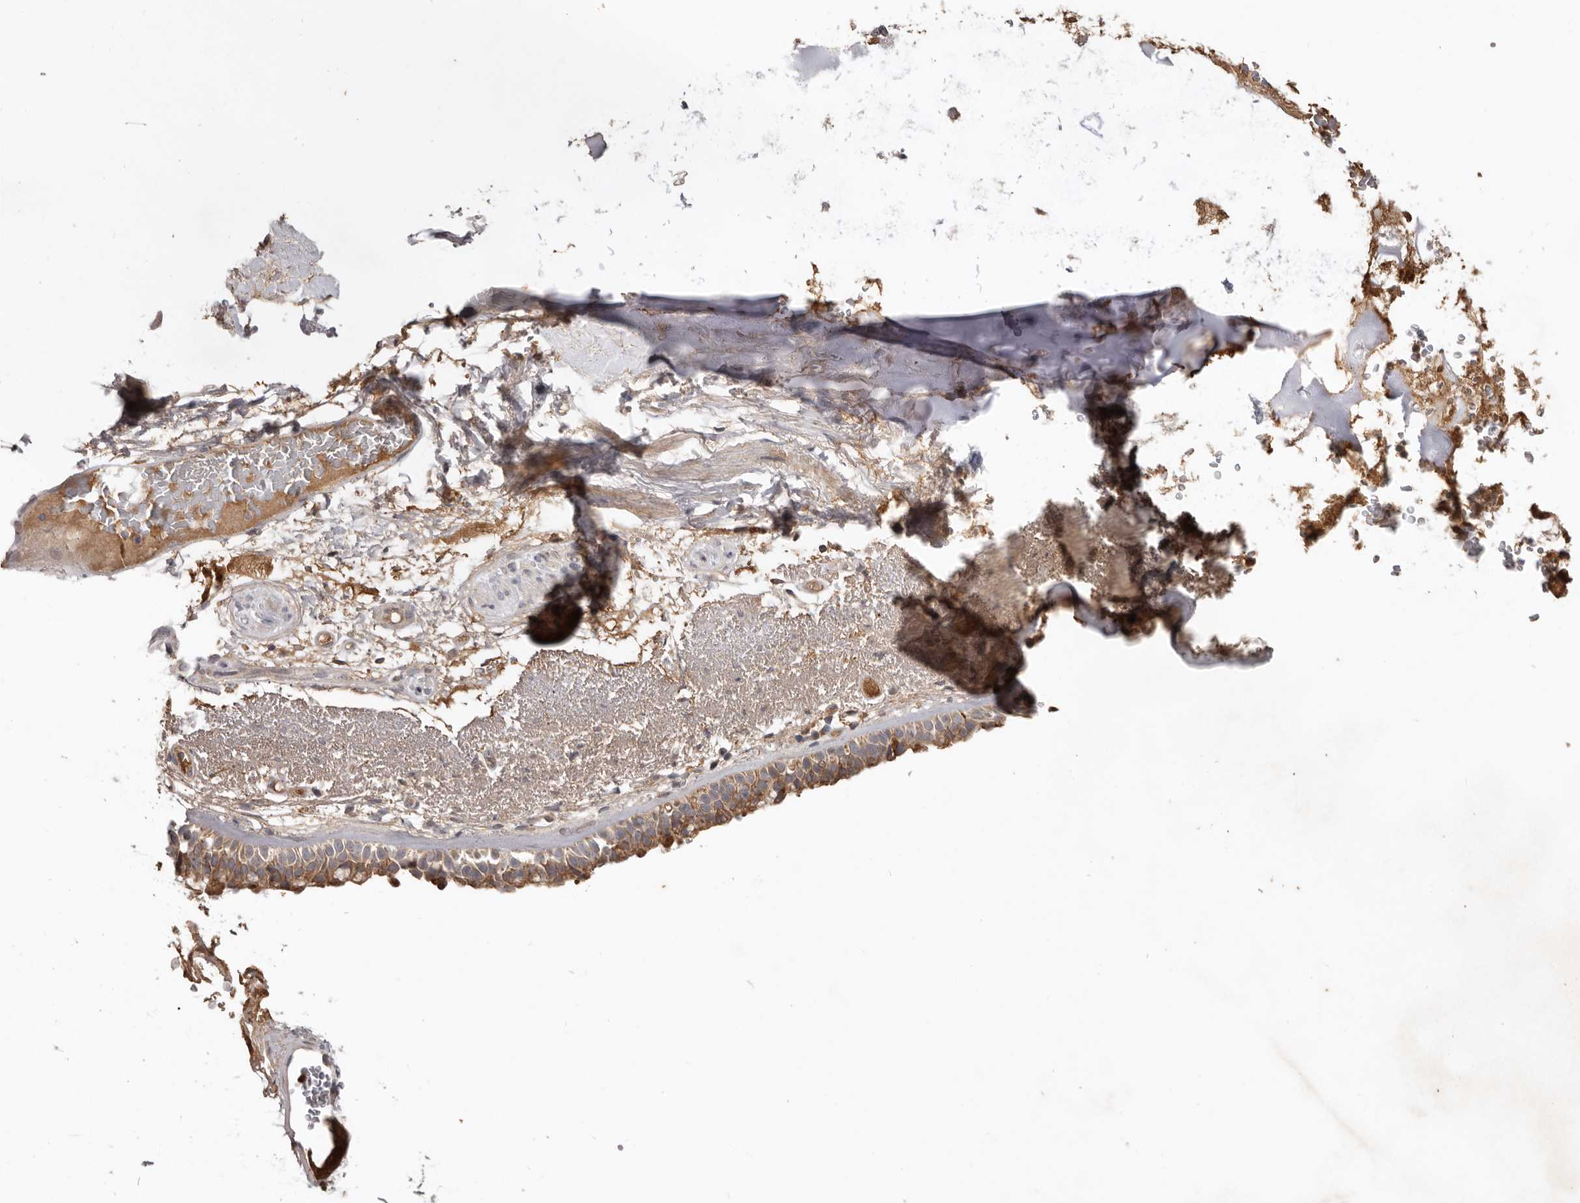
{"staining": {"intensity": "moderate", "quantity": ">75%", "location": "cytoplasmic/membranous"}, "tissue": "bronchus", "cell_type": "Respiratory epithelial cells", "image_type": "normal", "snomed": [{"axis": "morphology", "description": "Normal tissue, NOS"}, {"axis": "morphology", "description": "Squamous cell carcinoma, NOS"}, {"axis": "topography", "description": "Lymph node"}, {"axis": "topography", "description": "Bronchus"}, {"axis": "topography", "description": "Lung"}], "caption": "Respiratory epithelial cells reveal moderate cytoplasmic/membranous expression in approximately >75% of cells in unremarkable bronchus.", "gene": "NMUR1", "patient": {"sex": "male", "age": 66}}